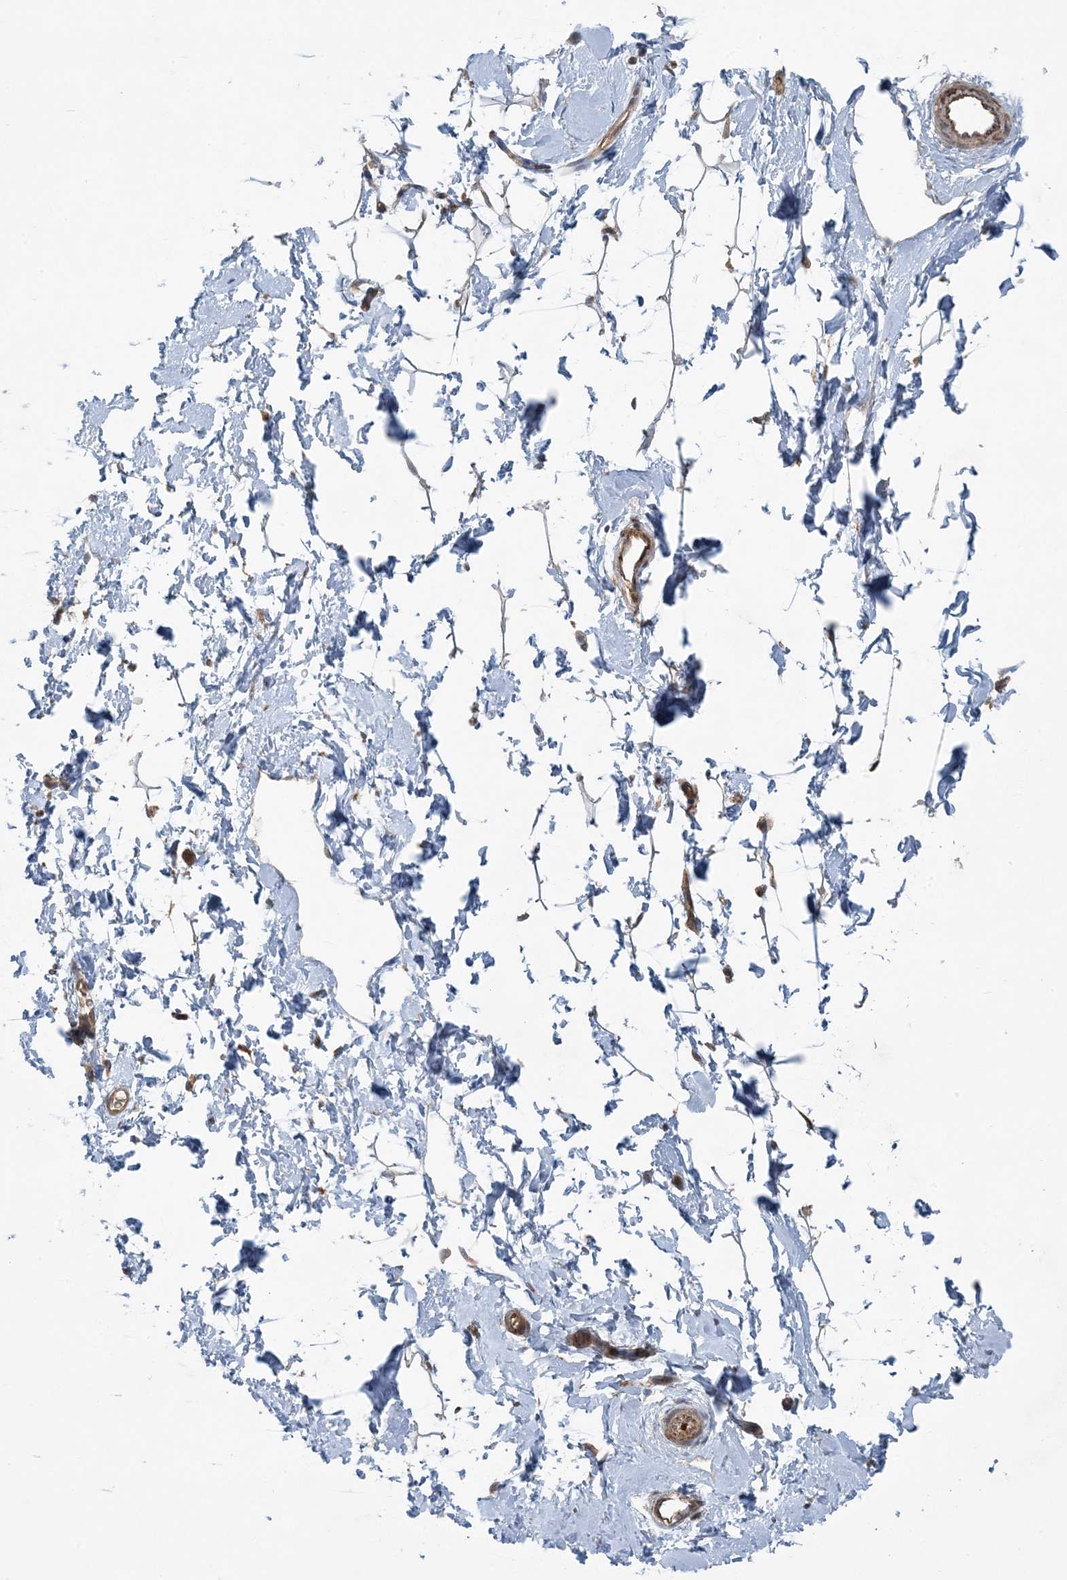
{"staining": {"intensity": "moderate", "quantity": ">75%", "location": "cytoplasmic/membranous"}, "tissue": "adipose tissue", "cell_type": "Adipocytes", "image_type": "normal", "snomed": [{"axis": "morphology", "description": "Normal tissue, NOS"}, {"axis": "topography", "description": "Breast"}], "caption": "Immunohistochemistry (IHC) (DAB) staining of unremarkable human adipose tissue reveals moderate cytoplasmic/membranous protein positivity in approximately >75% of adipocytes.", "gene": "PIK3R4", "patient": {"sex": "female", "age": 23}}